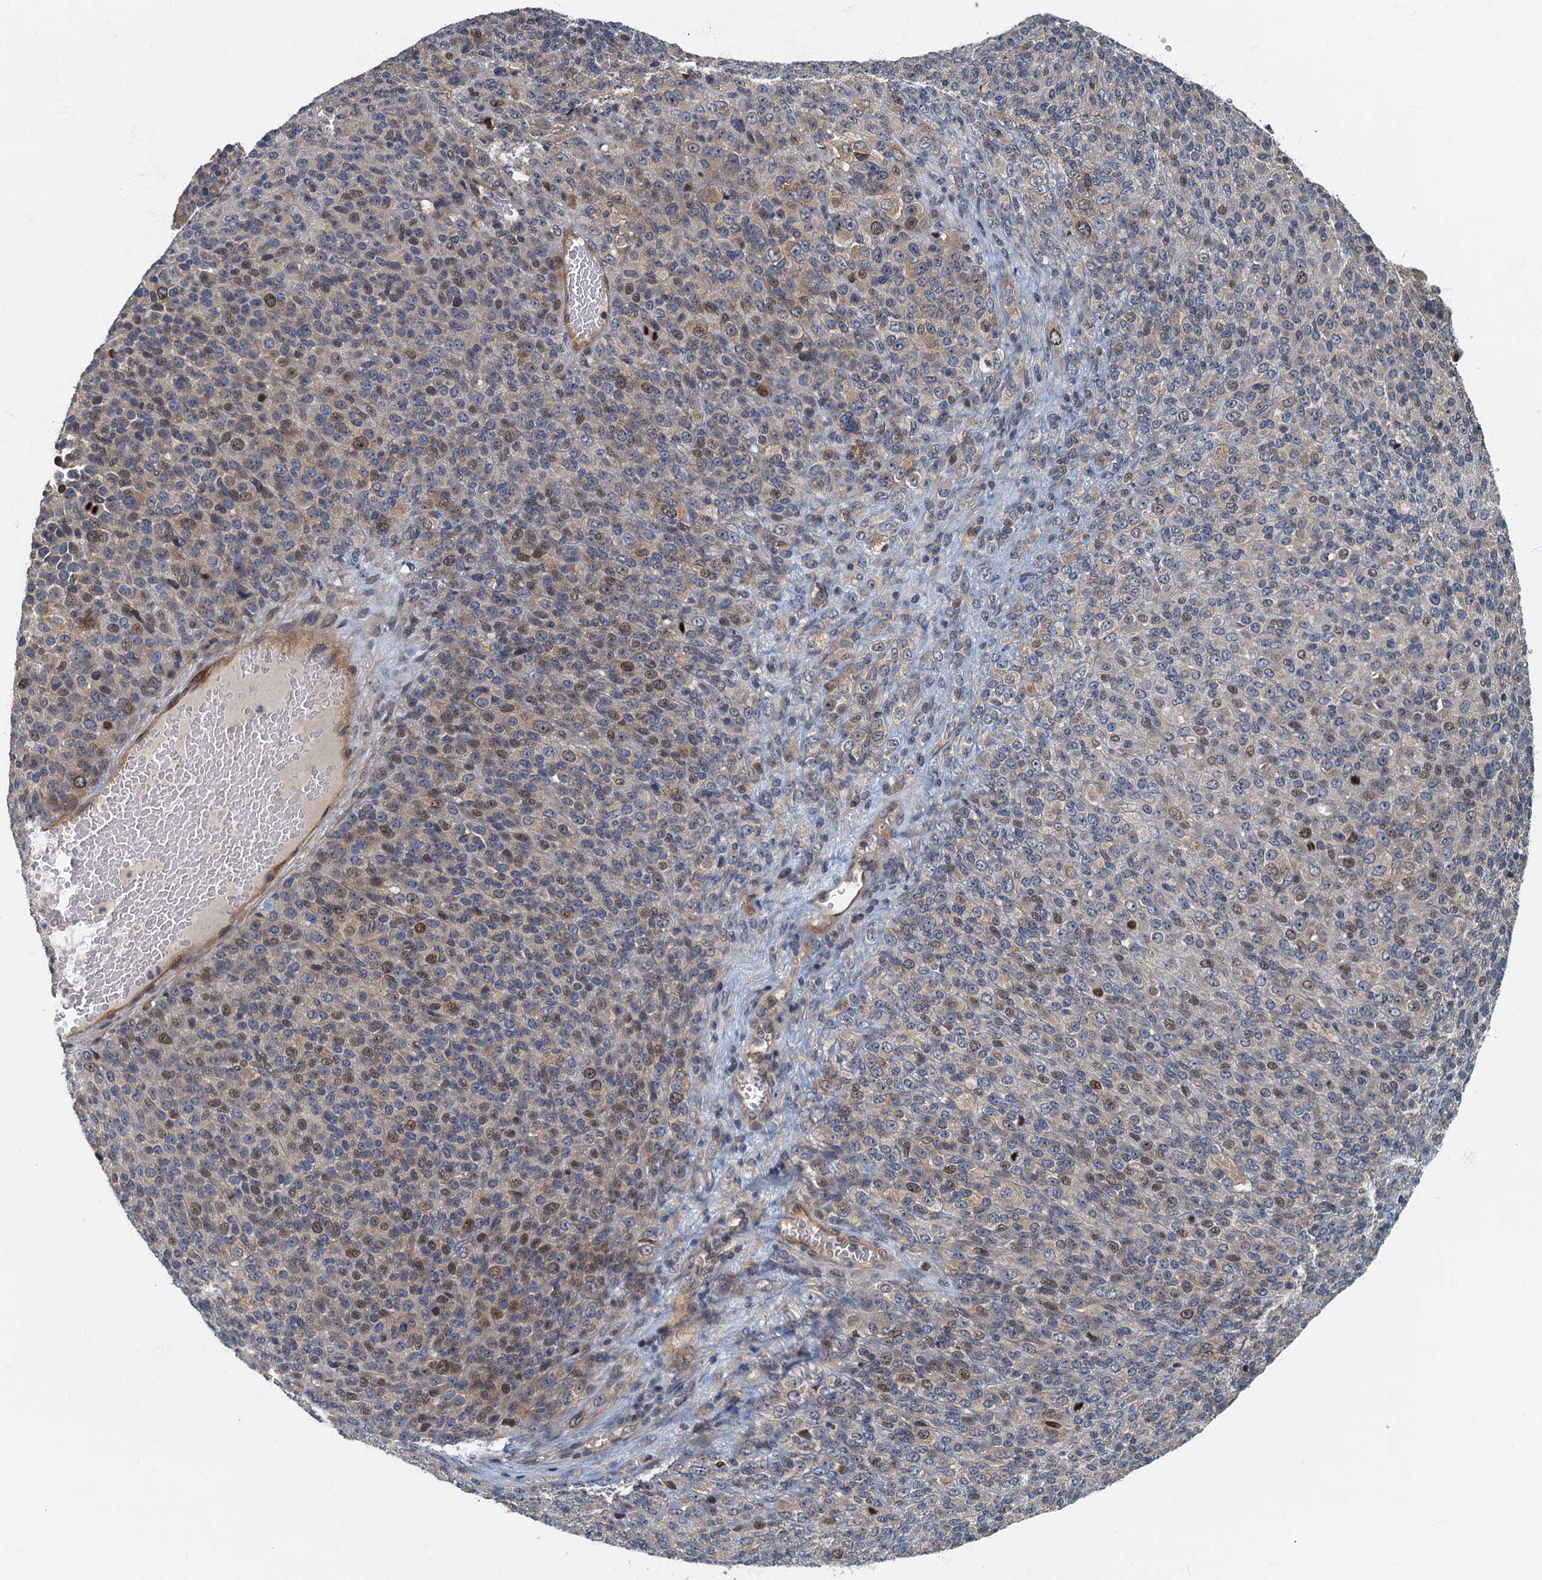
{"staining": {"intensity": "moderate", "quantity": "<25%", "location": "nuclear"}, "tissue": "melanoma", "cell_type": "Tumor cells", "image_type": "cancer", "snomed": [{"axis": "morphology", "description": "Malignant melanoma, Metastatic site"}, {"axis": "topography", "description": "Brain"}], "caption": "Melanoma was stained to show a protein in brown. There is low levels of moderate nuclear staining in approximately <25% of tumor cells.", "gene": "CKAP2L", "patient": {"sex": "female", "age": 56}}